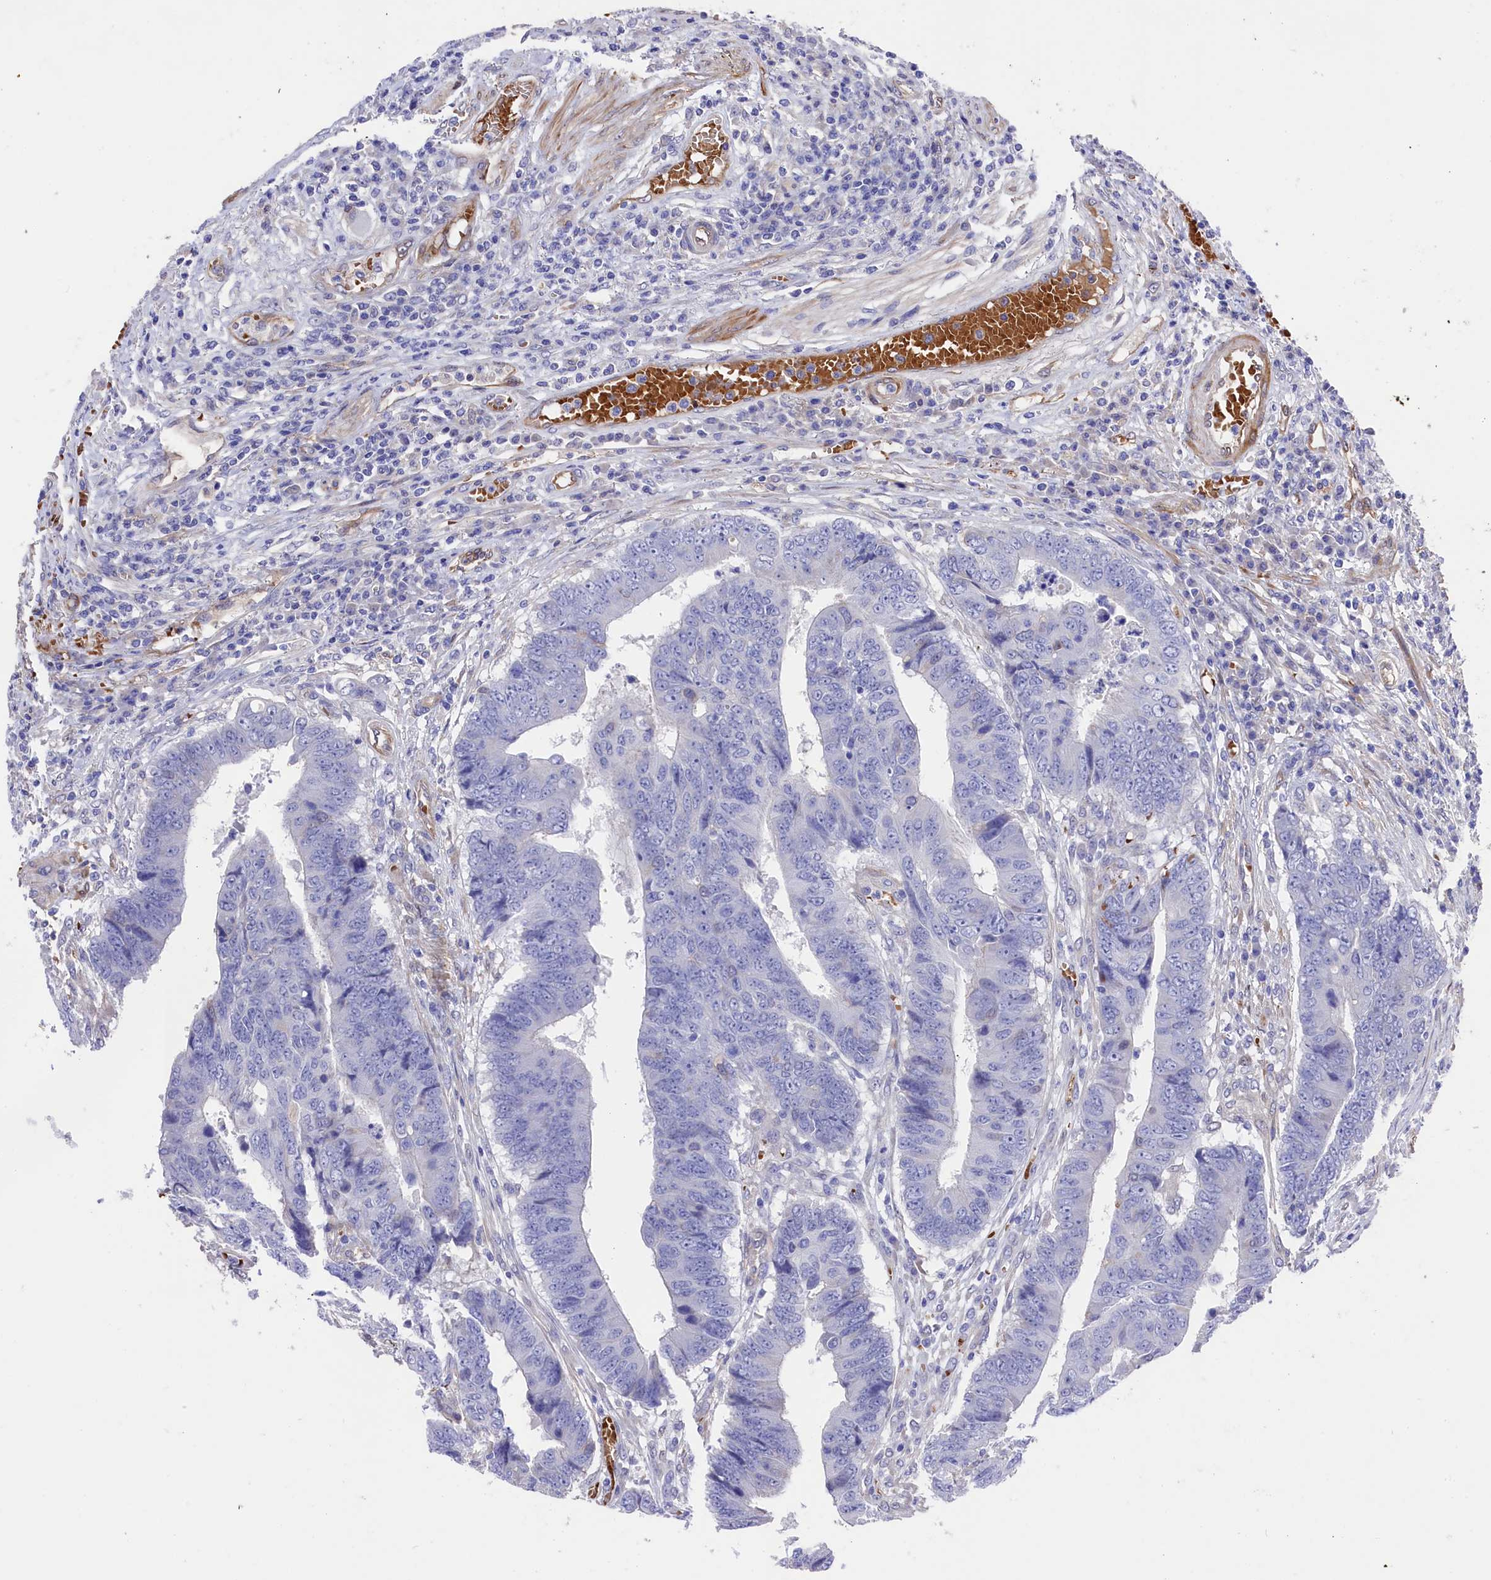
{"staining": {"intensity": "negative", "quantity": "none", "location": "none"}, "tissue": "colorectal cancer", "cell_type": "Tumor cells", "image_type": "cancer", "snomed": [{"axis": "morphology", "description": "Adenocarcinoma, NOS"}, {"axis": "topography", "description": "Rectum"}], "caption": "This micrograph is of colorectal cancer (adenocarcinoma) stained with IHC to label a protein in brown with the nuclei are counter-stained blue. There is no positivity in tumor cells.", "gene": "LHFPL4", "patient": {"sex": "male", "age": 84}}